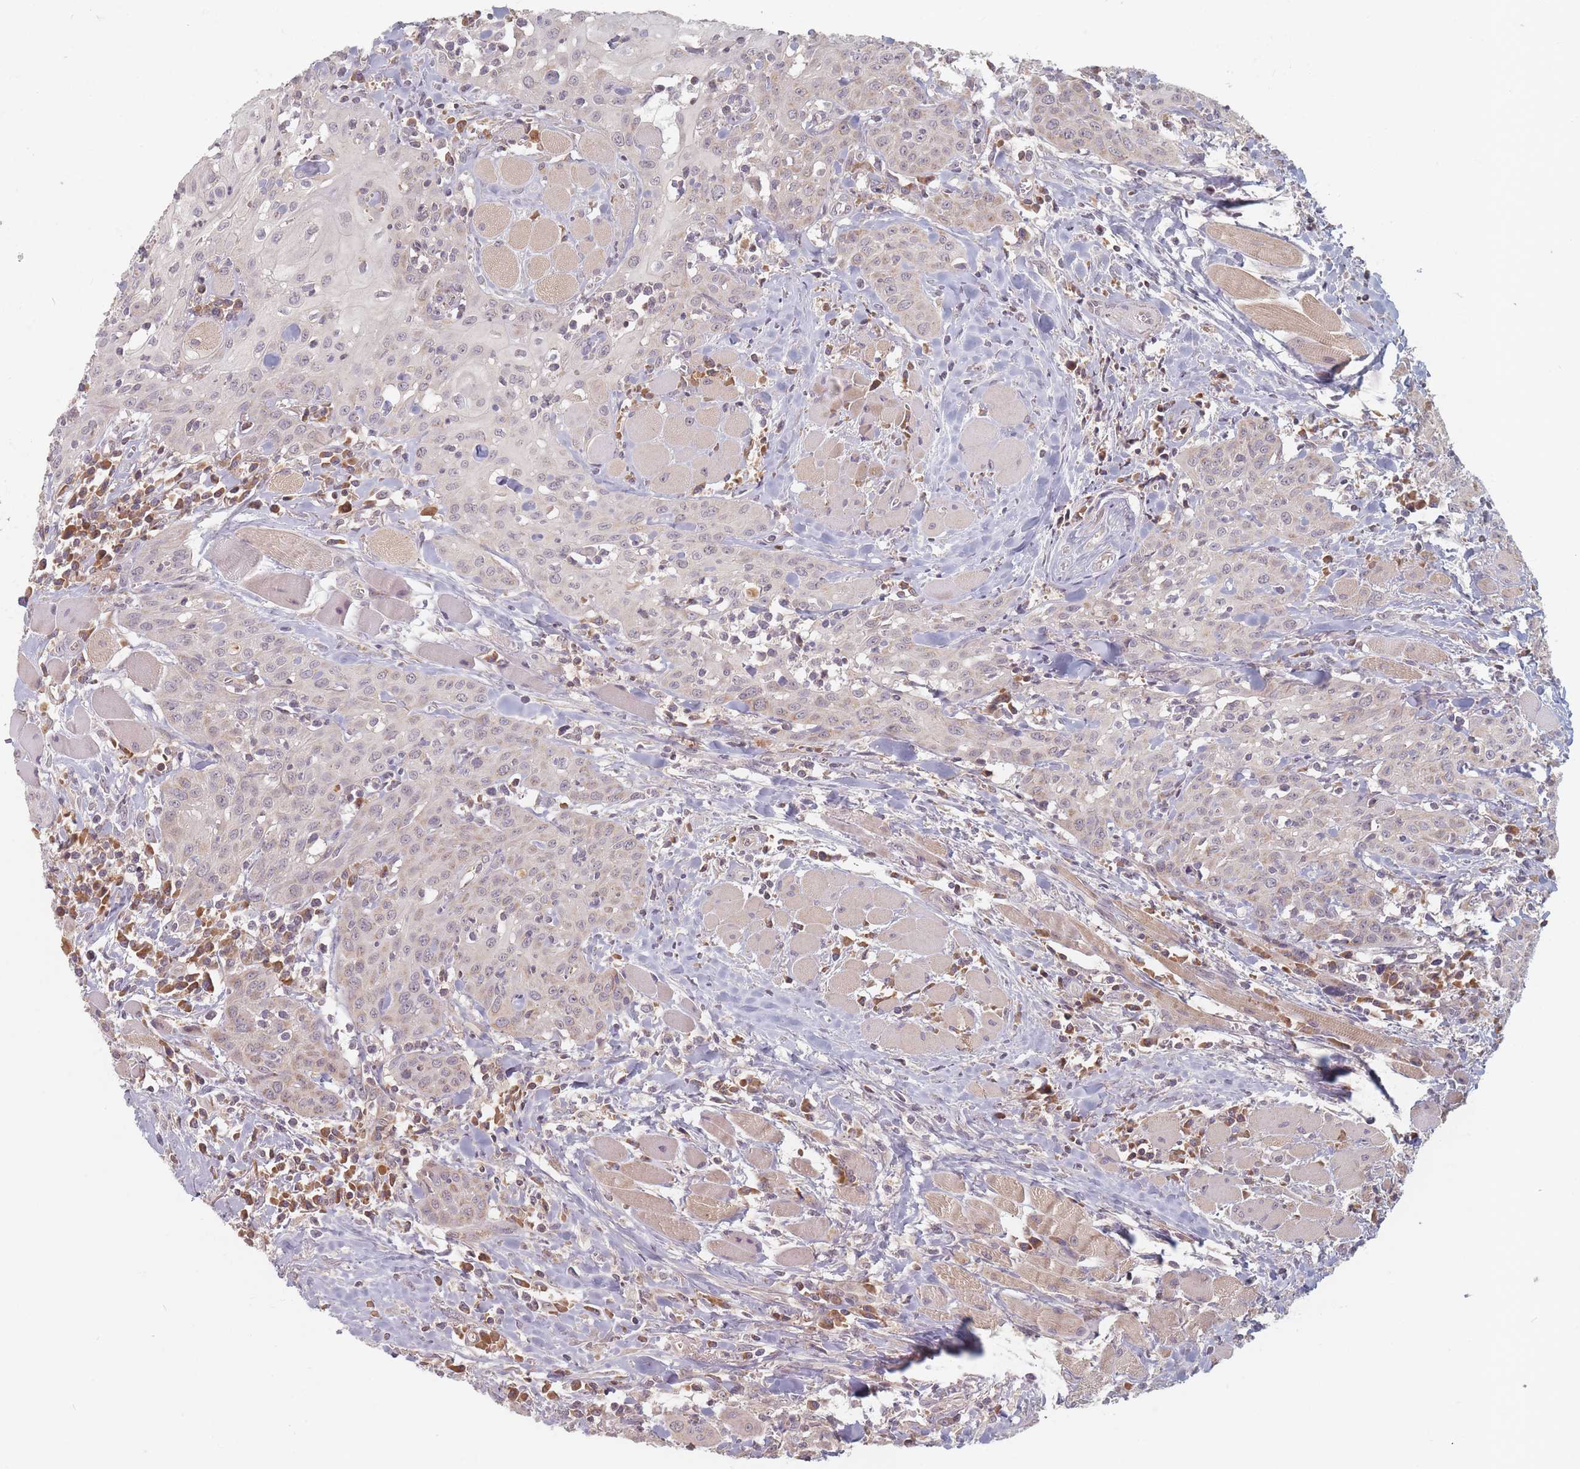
{"staining": {"intensity": "negative", "quantity": "none", "location": "none"}, "tissue": "head and neck cancer", "cell_type": "Tumor cells", "image_type": "cancer", "snomed": [{"axis": "morphology", "description": "Squamous cell carcinoma, NOS"}, {"axis": "topography", "description": "Oral tissue"}, {"axis": "topography", "description": "Head-Neck"}], "caption": "Photomicrograph shows no significant protein positivity in tumor cells of squamous cell carcinoma (head and neck). (Brightfield microscopy of DAB (3,3'-diaminobenzidine) immunohistochemistry (IHC) at high magnification).", "gene": "OR2M4", "patient": {"sex": "female", "age": 70}}